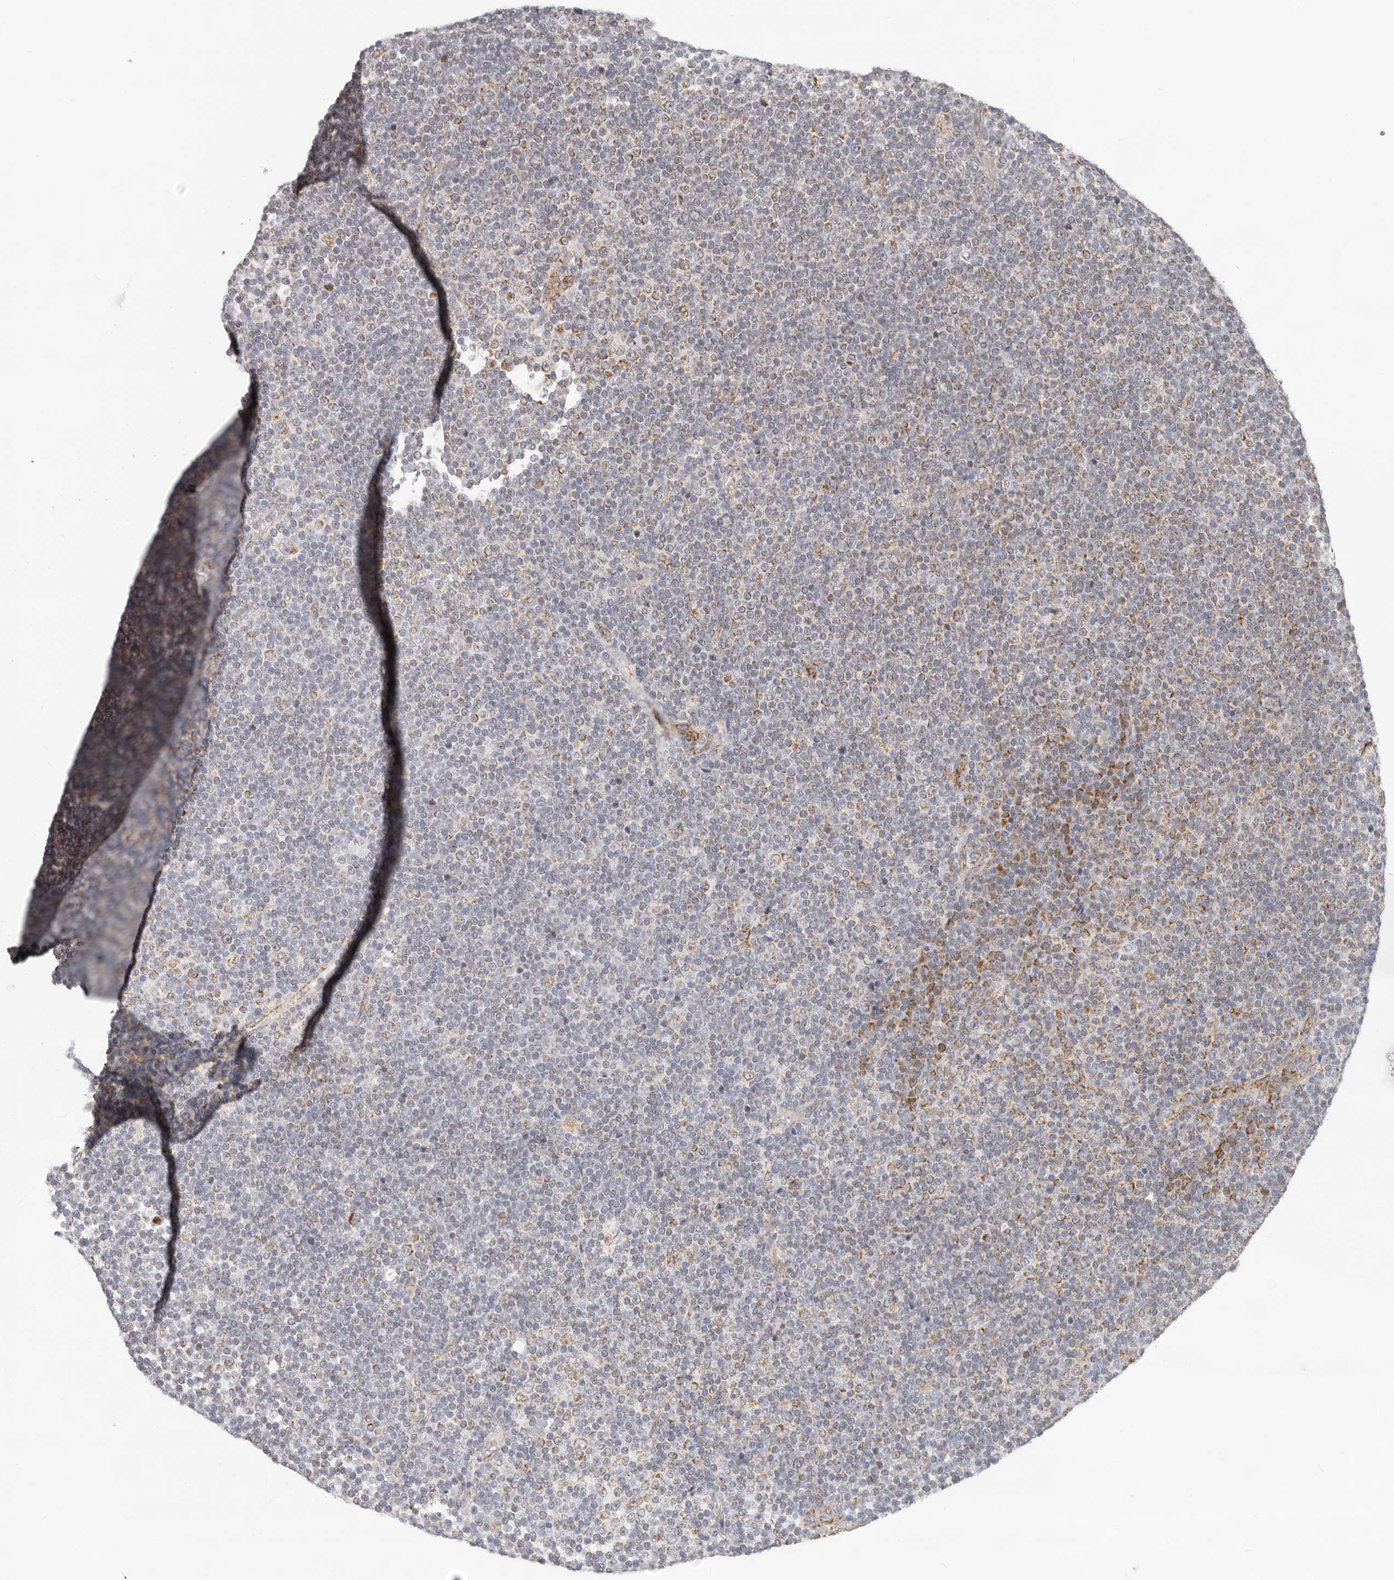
{"staining": {"intensity": "moderate", "quantity": "25%-75%", "location": "cytoplasmic/membranous"}, "tissue": "lymphoma", "cell_type": "Tumor cells", "image_type": "cancer", "snomed": [{"axis": "morphology", "description": "Malignant lymphoma, non-Hodgkin's type, Low grade"}, {"axis": "topography", "description": "Lymph node"}], "caption": "High-magnification brightfield microscopy of lymphoma stained with DAB (3,3'-diaminobenzidine) (brown) and counterstained with hematoxylin (blue). tumor cells exhibit moderate cytoplasmic/membranous expression is seen in approximately25%-75% of cells. (DAB (3,3'-diaminobenzidine) IHC with brightfield microscopy, high magnification).", "gene": "AFDN", "patient": {"sex": "female", "age": 67}}